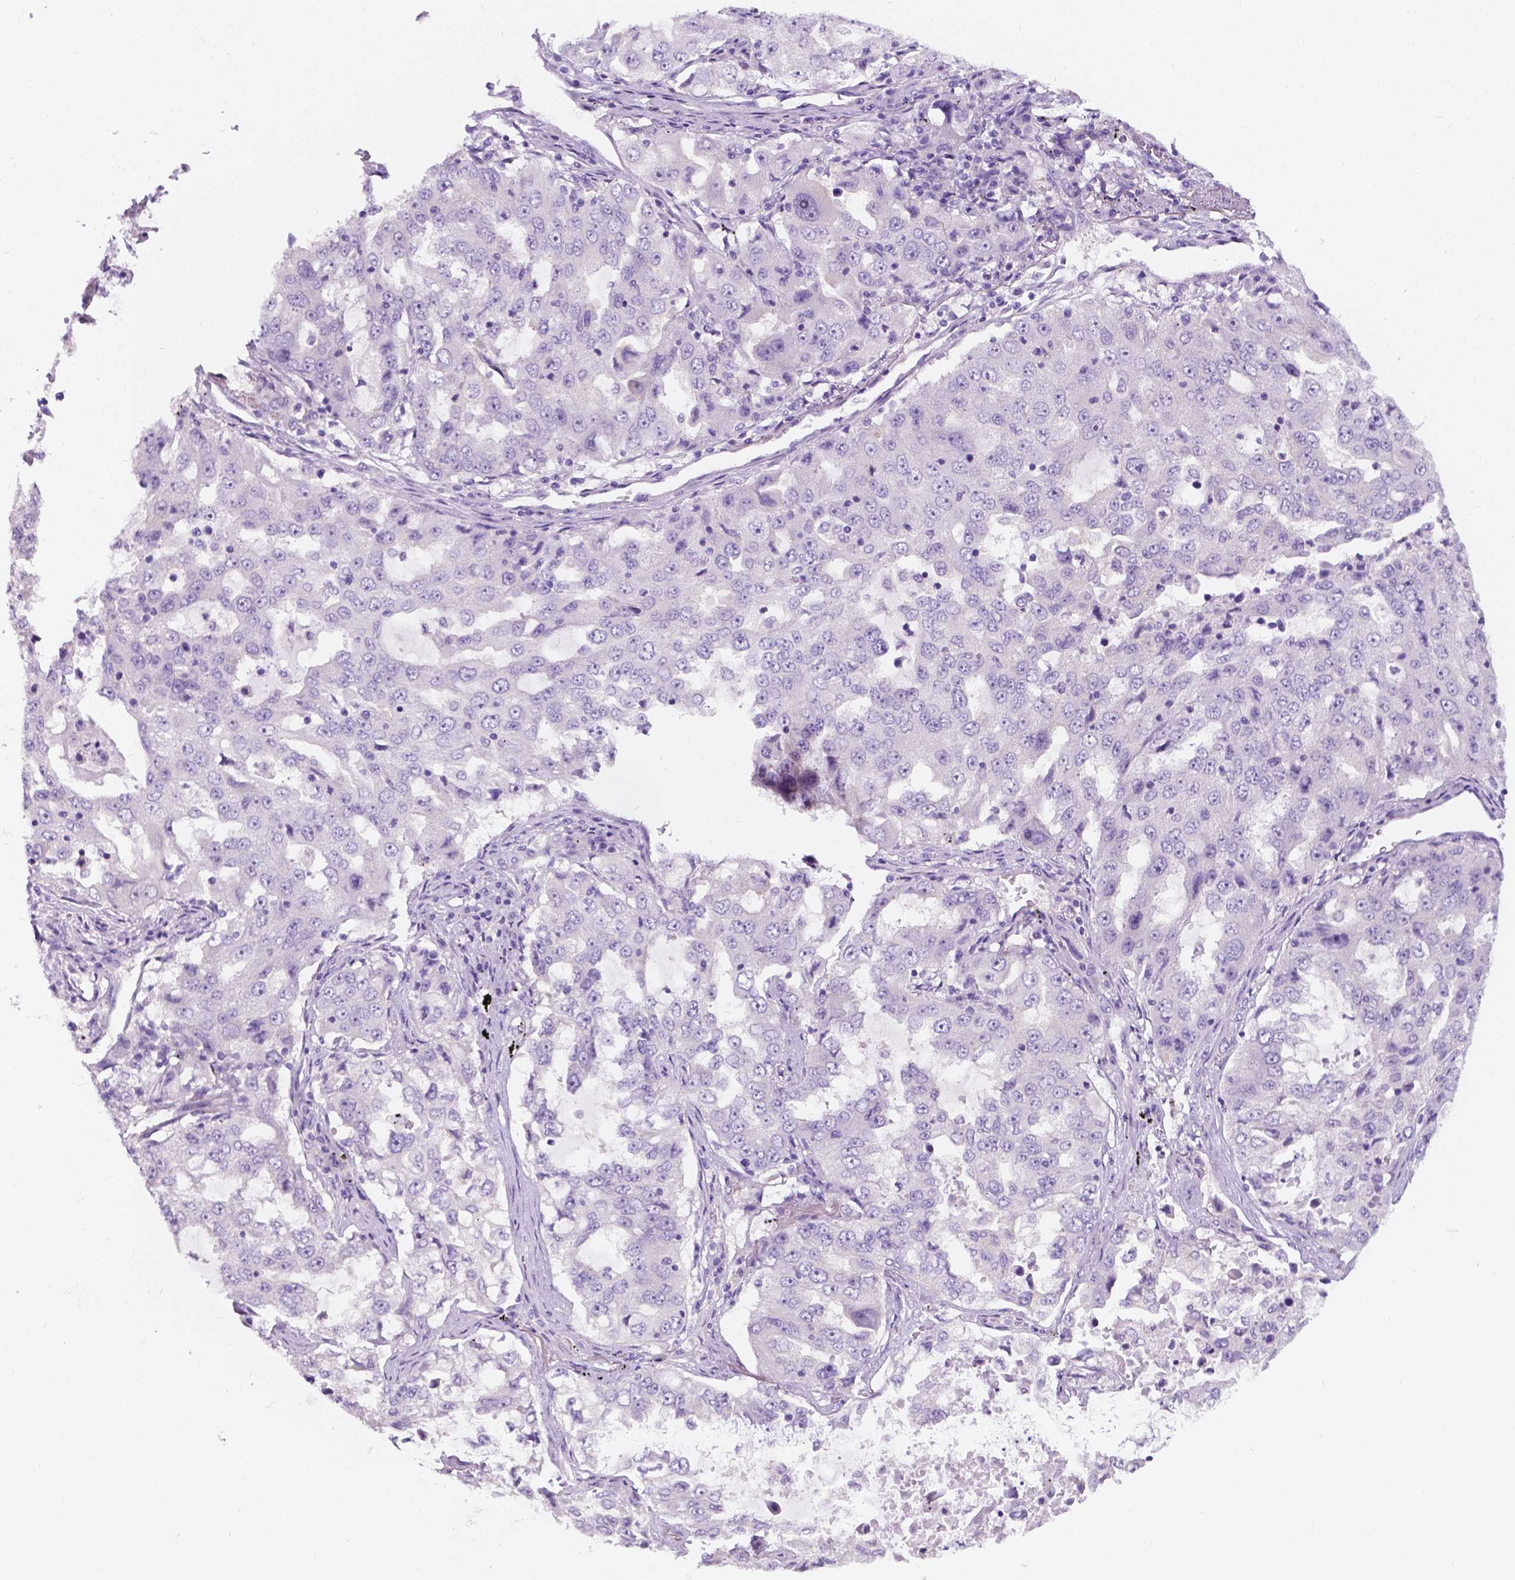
{"staining": {"intensity": "negative", "quantity": "none", "location": "none"}, "tissue": "lung cancer", "cell_type": "Tumor cells", "image_type": "cancer", "snomed": [{"axis": "morphology", "description": "Adenocarcinoma, NOS"}, {"axis": "topography", "description": "Lung"}], "caption": "Adenocarcinoma (lung) was stained to show a protein in brown. There is no significant staining in tumor cells.", "gene": "SIRT2", "patient": {"sex": "female", "age": 61}}